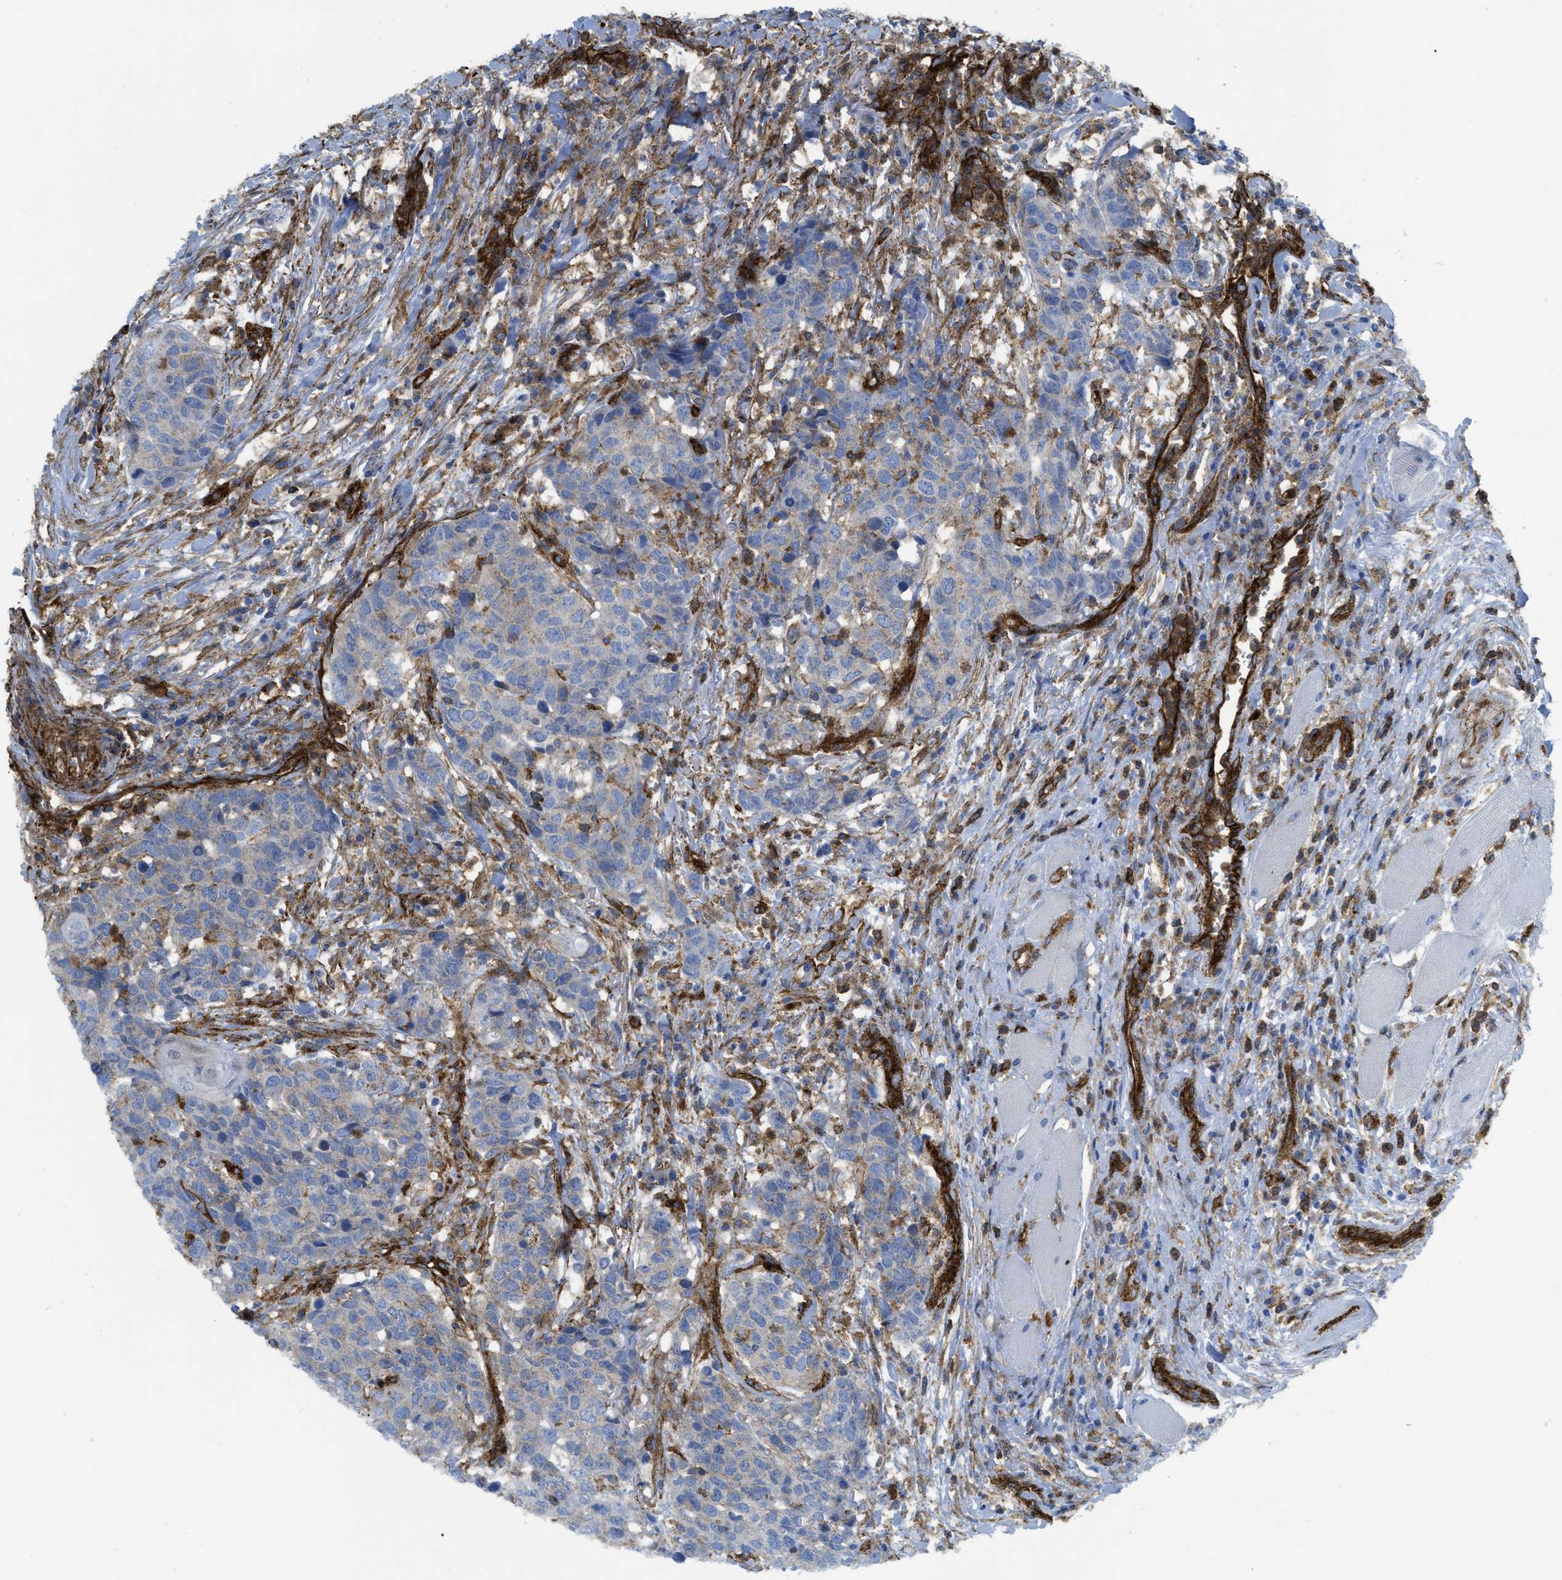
{"staining": {"intensity": "weak", "quantity": "<25%", "location": "cytoplasmic/membranous"}, "tissue": "head and neck cancer", "cell_type": "Tumor cells", "image_type": "cancer", "snomed": [{"axis": "morphology", "description": "Squamous cell carcinoma, NOS"}, {"axis": "topography", "description": "Head-Neck"}], "caption": "DAB immunohistochemical staining of human head and neck squamous cell carcinoma exhibits no significant staining in tumor cells.", "gene": "HIP1", "patient": {"sex": "male", "age": 66}}